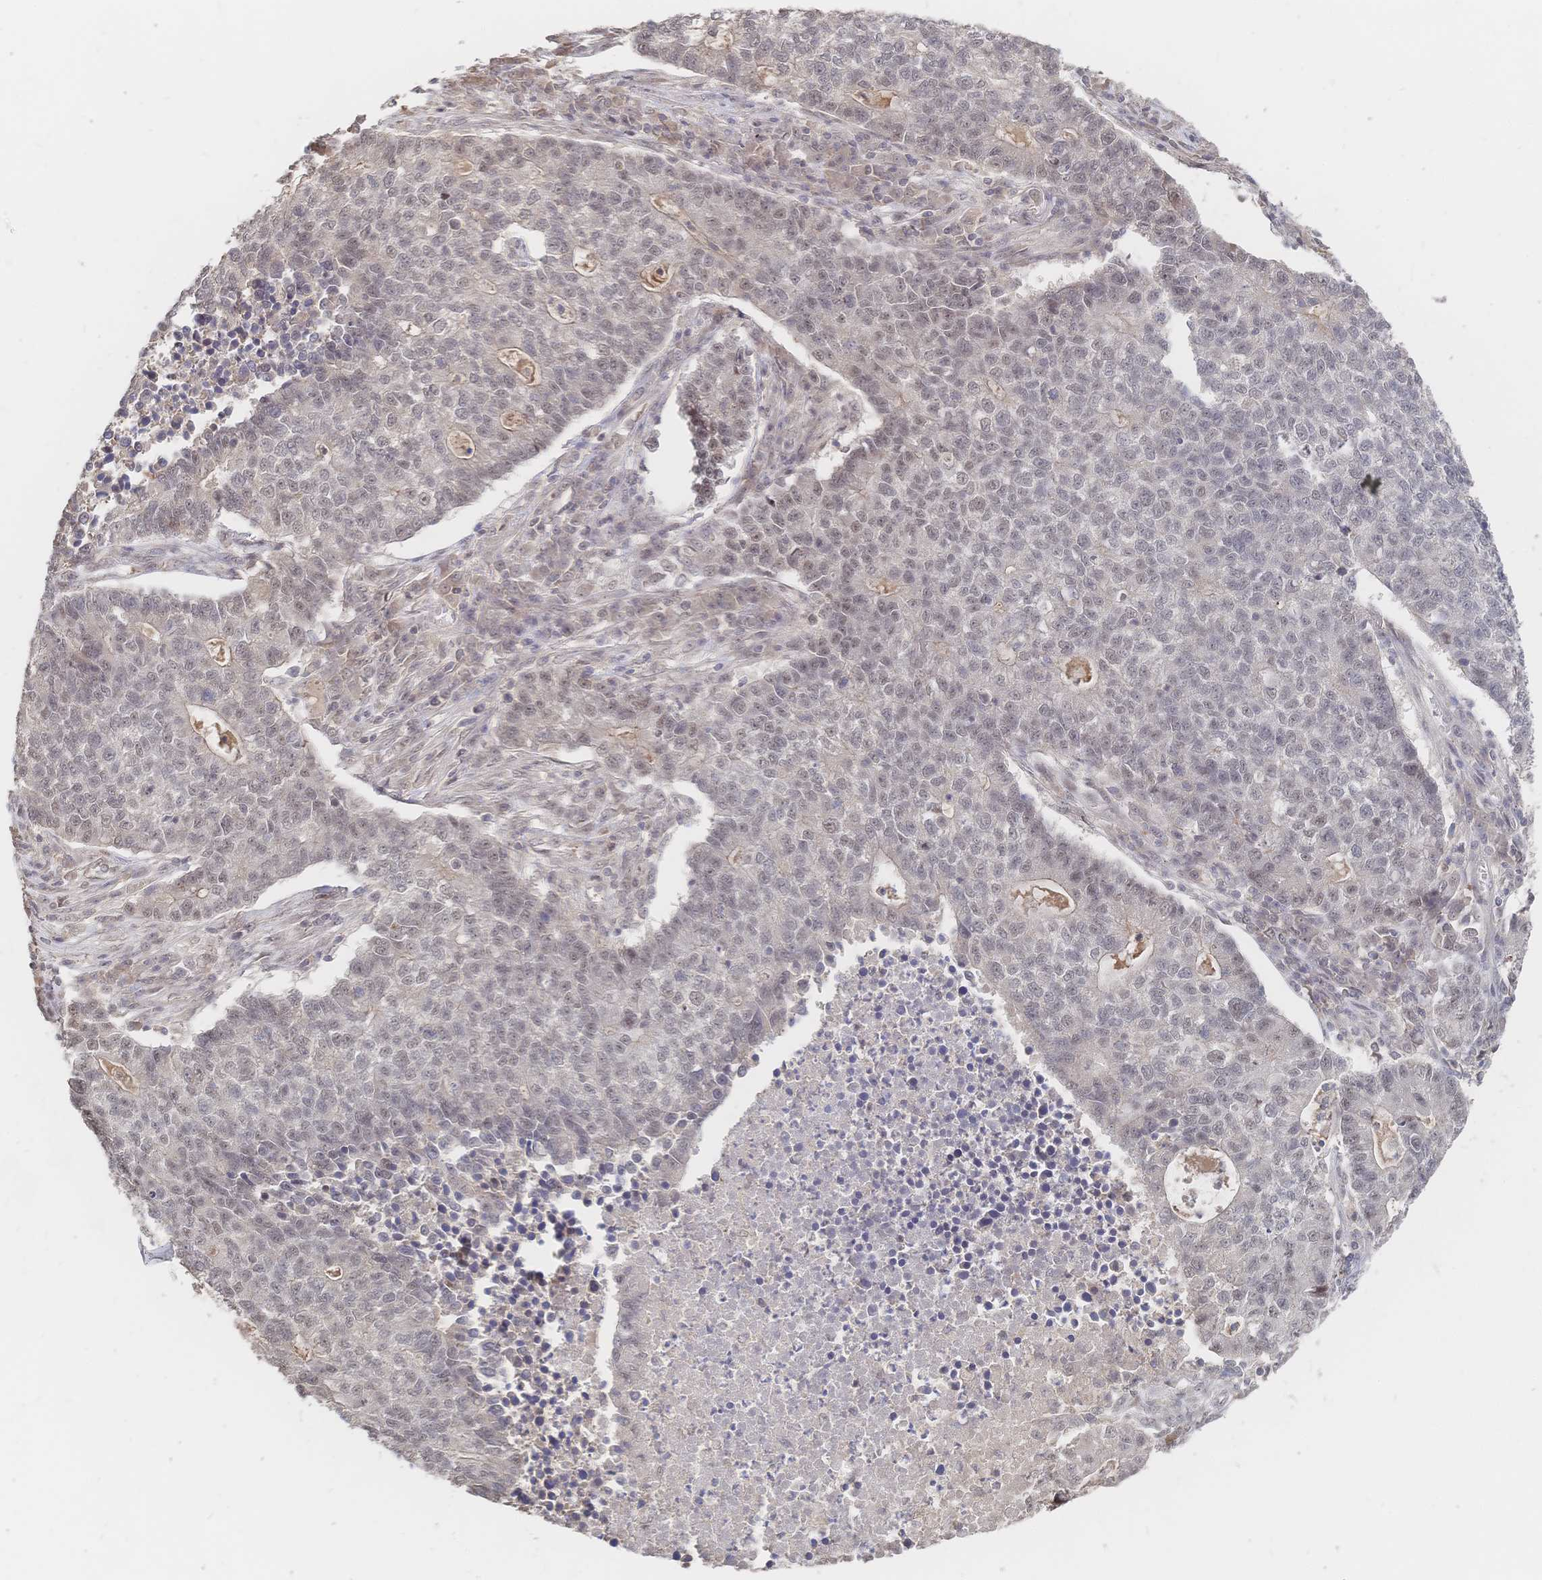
{"staining": {"intensity": "weak", "quantity": "25%-75%", "location": "nuclear"}, "tissue": "lung cancer", "cell_type": "Tumor cells", "image_type": "cancer", "snomed": [{"axis": "morphology", "description": "Adenocarcinoma, NOS"}, {"axis": "topography", "description": "Lung"}], "caption": "A low amount of weak nuclear staining is present in approximately 25%-75% of tumor cells in lung adenocarcinoma tissue.", "gene": "LRP5", "patient": {"sex": "male", "age": 57}}